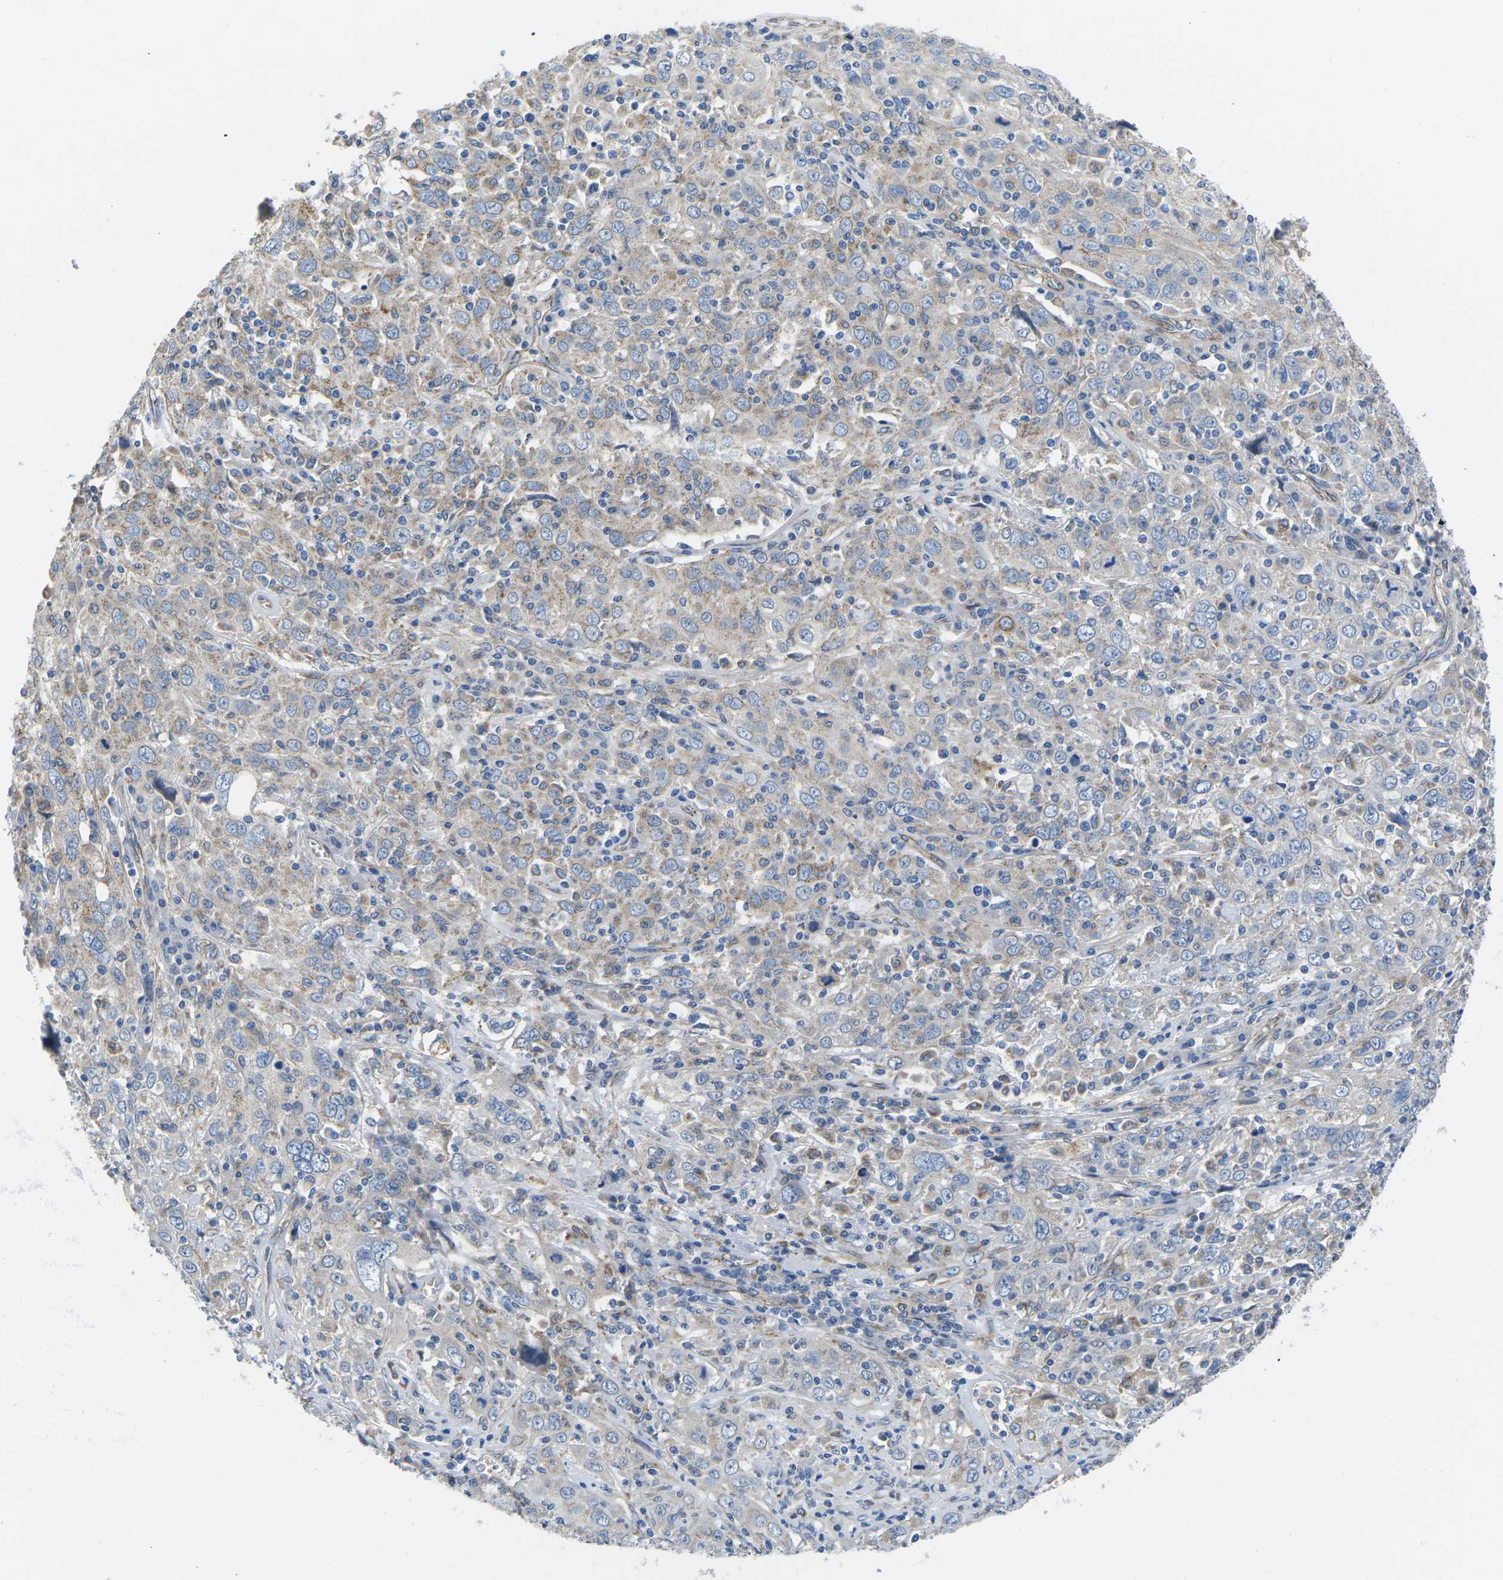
{"staining": {"intensity": "weak", "quantity": "<25%", "location": "cytoplasmic/membranous"}, "tissue": "cervical cancer", "cell_type": "Tumor cells", "image_type": "cancer", "snomed": [{"axis": "morphology", "description": "Squamous cell carcinoma, NOS"}, {"axis": "topography", "description": "Cervix"}], "caption": "Tumor cells are negative for brown protein staining in squamous cell carcinoma (cervical).", "gene": "CTNND1", "patient": {"sex": "female", "age": 46}}